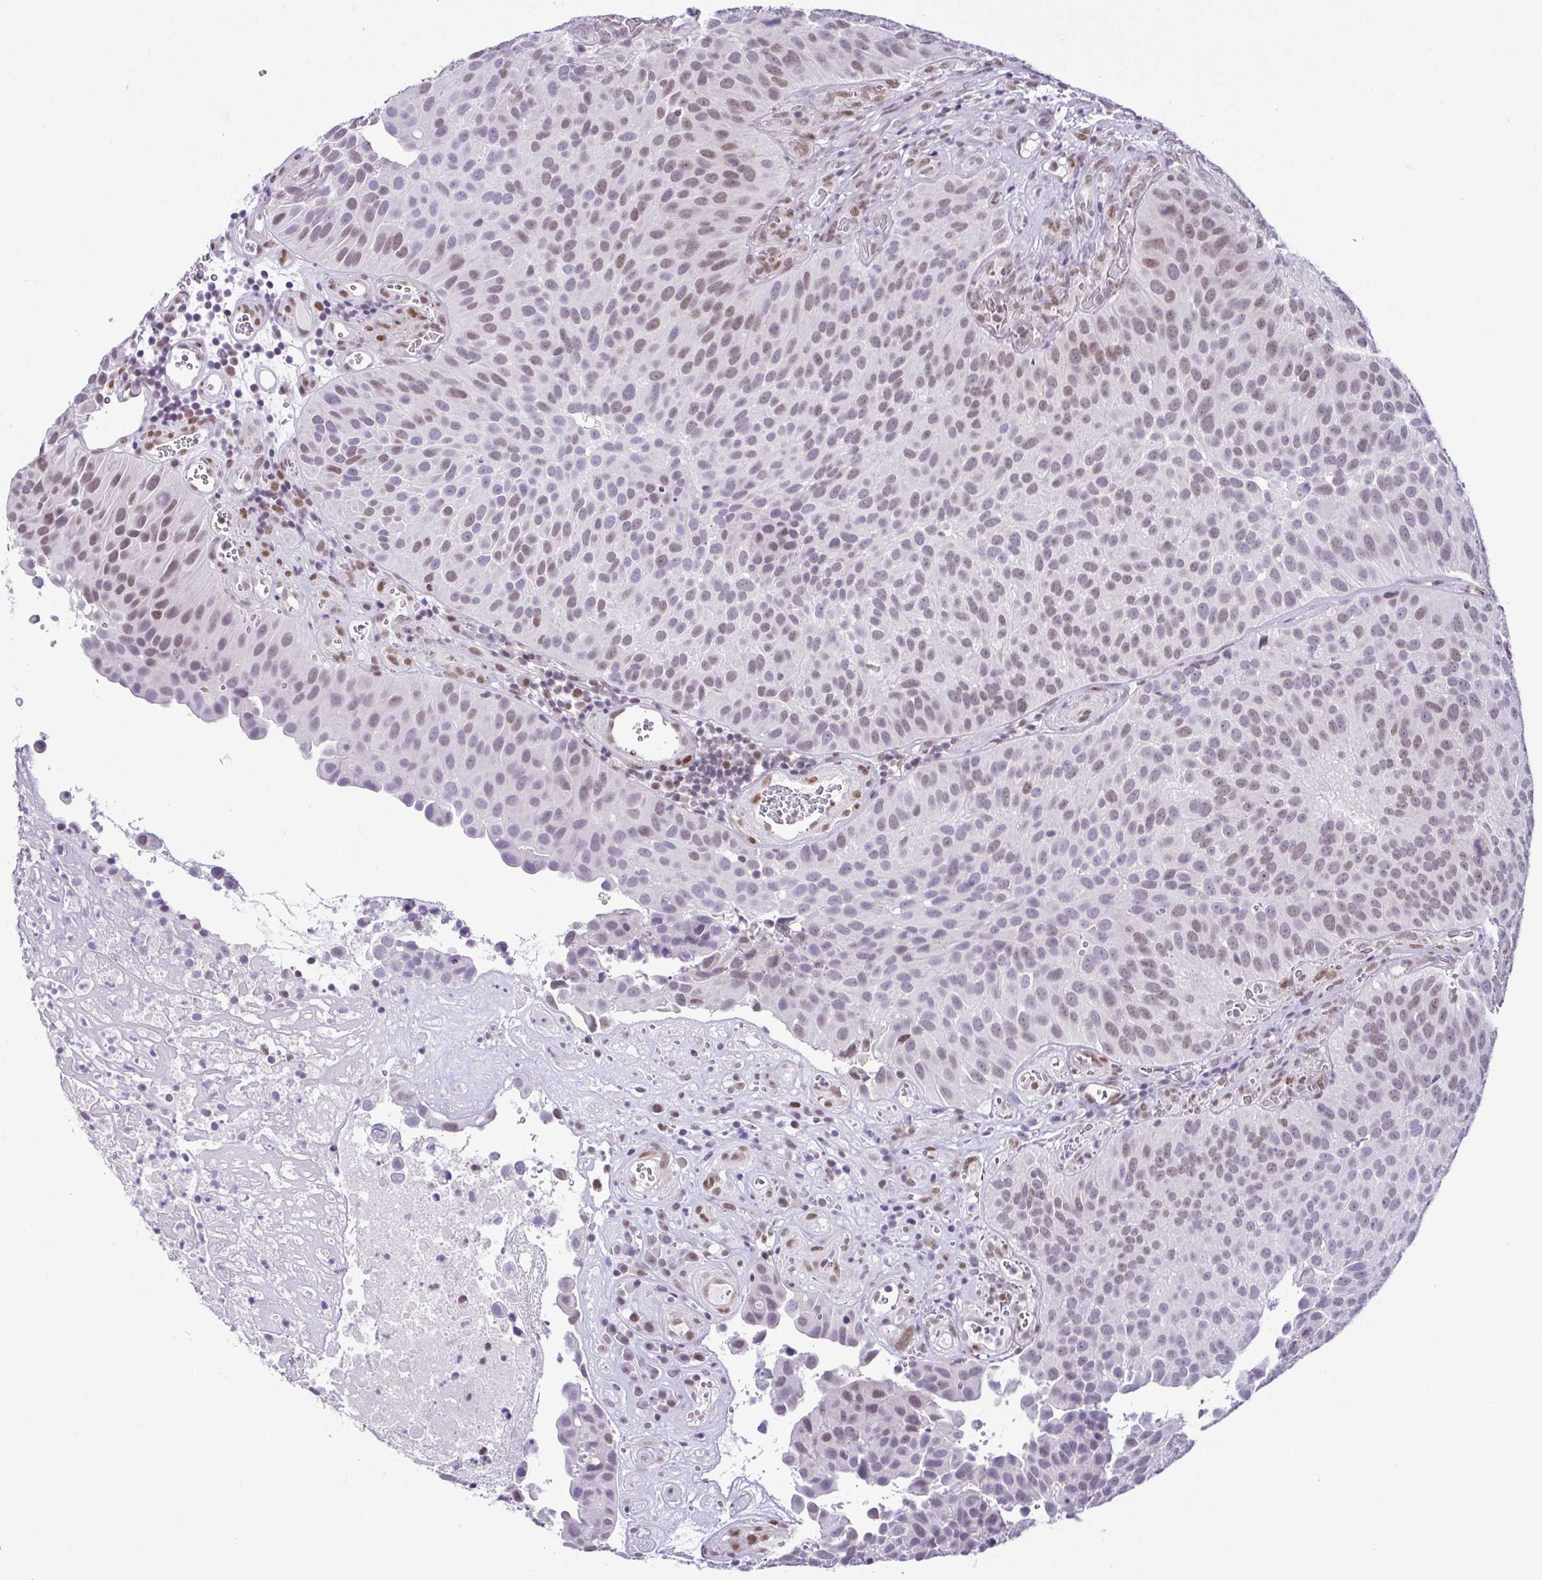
{"staining": {"intensity": "weak", "quantity": "25%-75%", "location": "nuclear"}, "tissue": "urothelial cancer", "cell_type": "Tumor cells", "image_type": "cancer", "snomed": [{"axis": "morphology", "description": "Urothelial carcinoma, Low grade"}, {"axis": "topography", "description": "Urinary bladder"}], "caption": "Protein analysis of urothelial carcinoma (low-grade) tissue reveals weak nuclear expression in about 25%-75% of tumor cells.", "gene": "RBM3", "patient": {"sex": "male", "age": 76}}